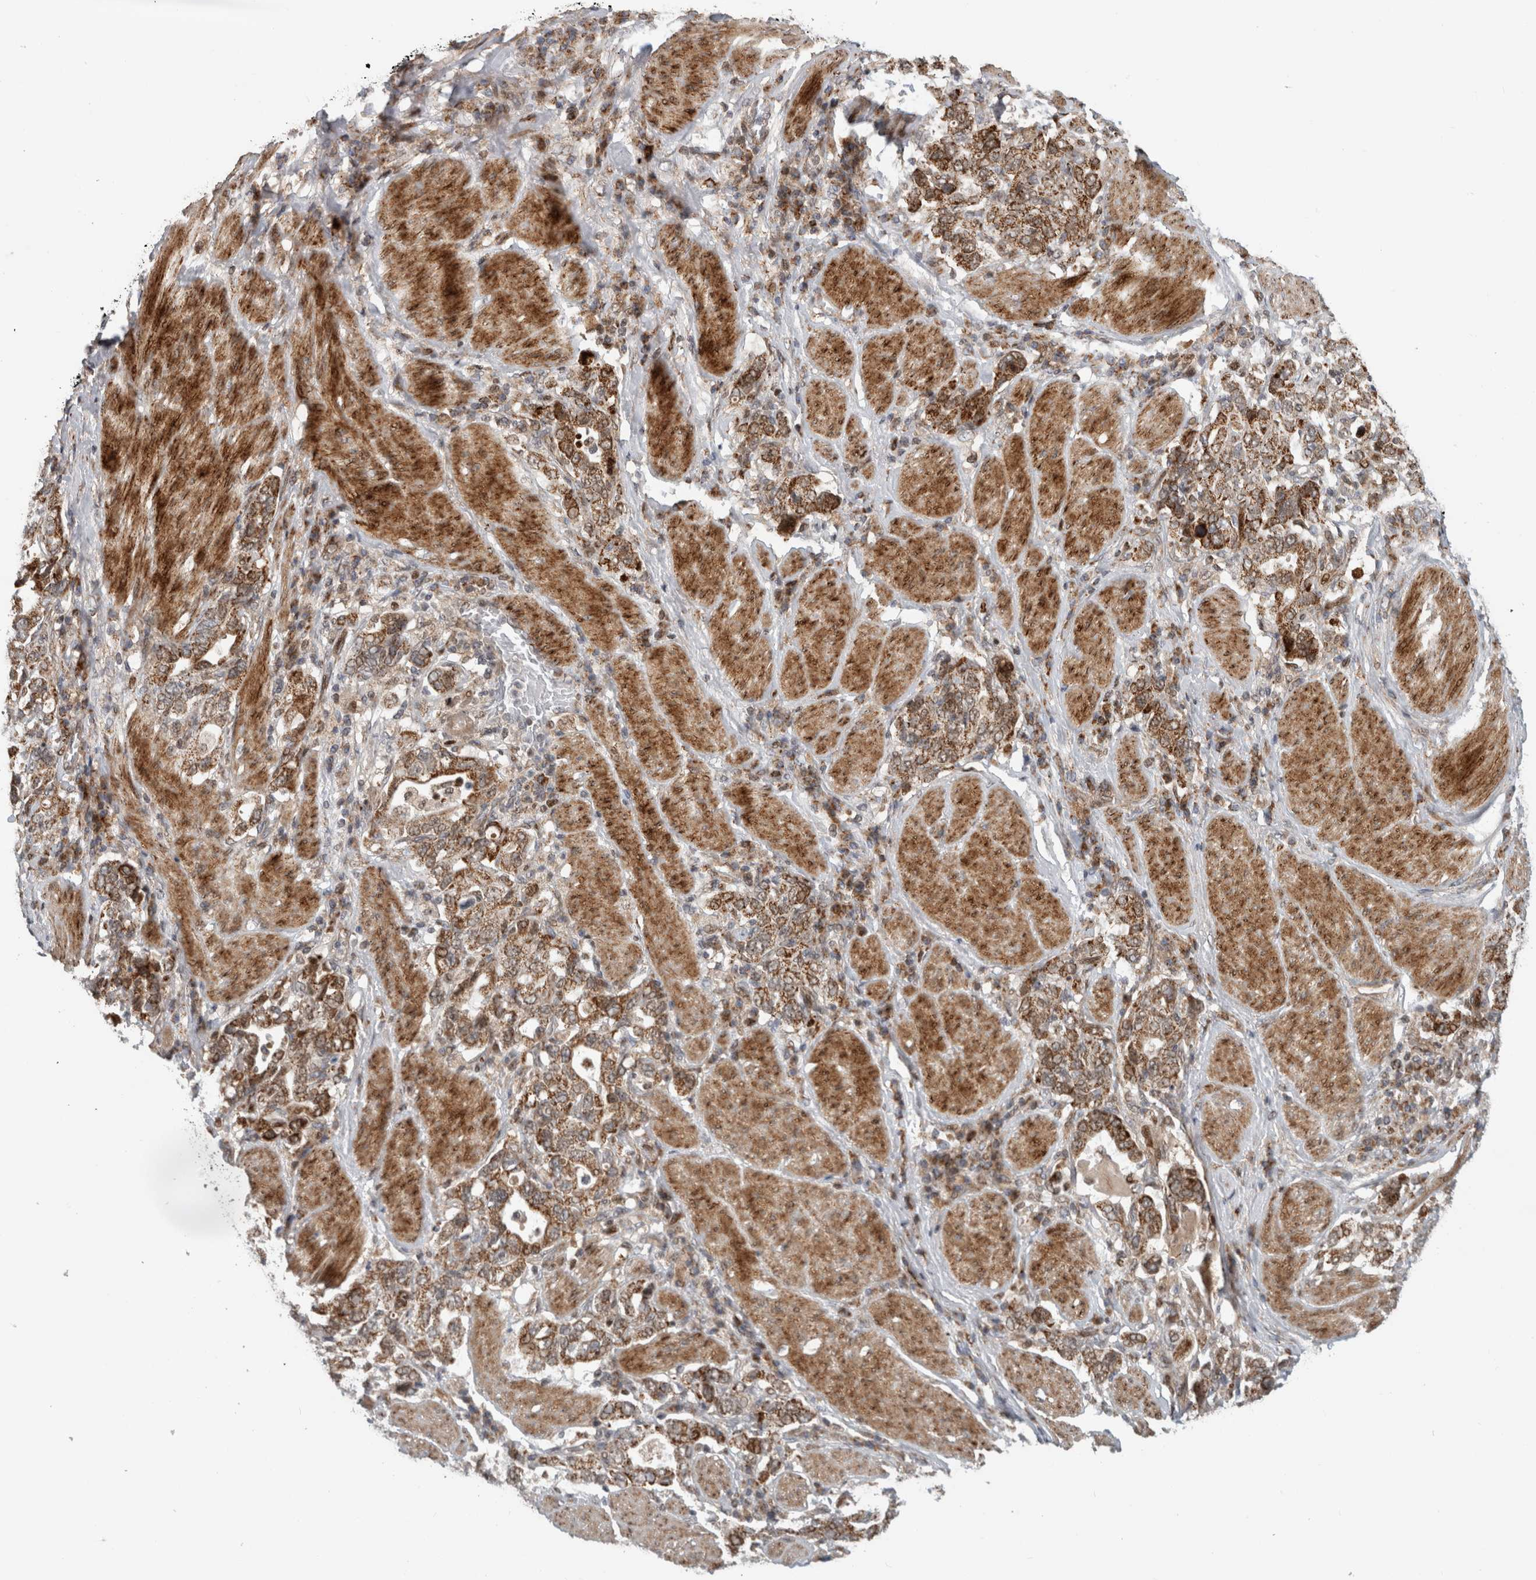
{"staining": {"intensity": "moderate", "quantity": ">75%", "location": "cytoplasmic/membranous"}, "tissue": "stomach cancer", "cell_type": "Tumor cells", "image_type": "cancer", "snomed": [{"axis": "morphology", "description": "Adenocarcinoma, NOS"}, {"axis": "topography", "description": "Stomach, upper"}], "caption": "Immunohistochemical staining of adenocarcinoma (stomach) shows medium levels of moderate cytoplasmic/membranous staining in approximately >75% of tumor cells. (DAB IHC, brown staining for protein, blue staining for nuclei).", "gene": "INSRR", "patient": {"sex": "male", "age": 62}}